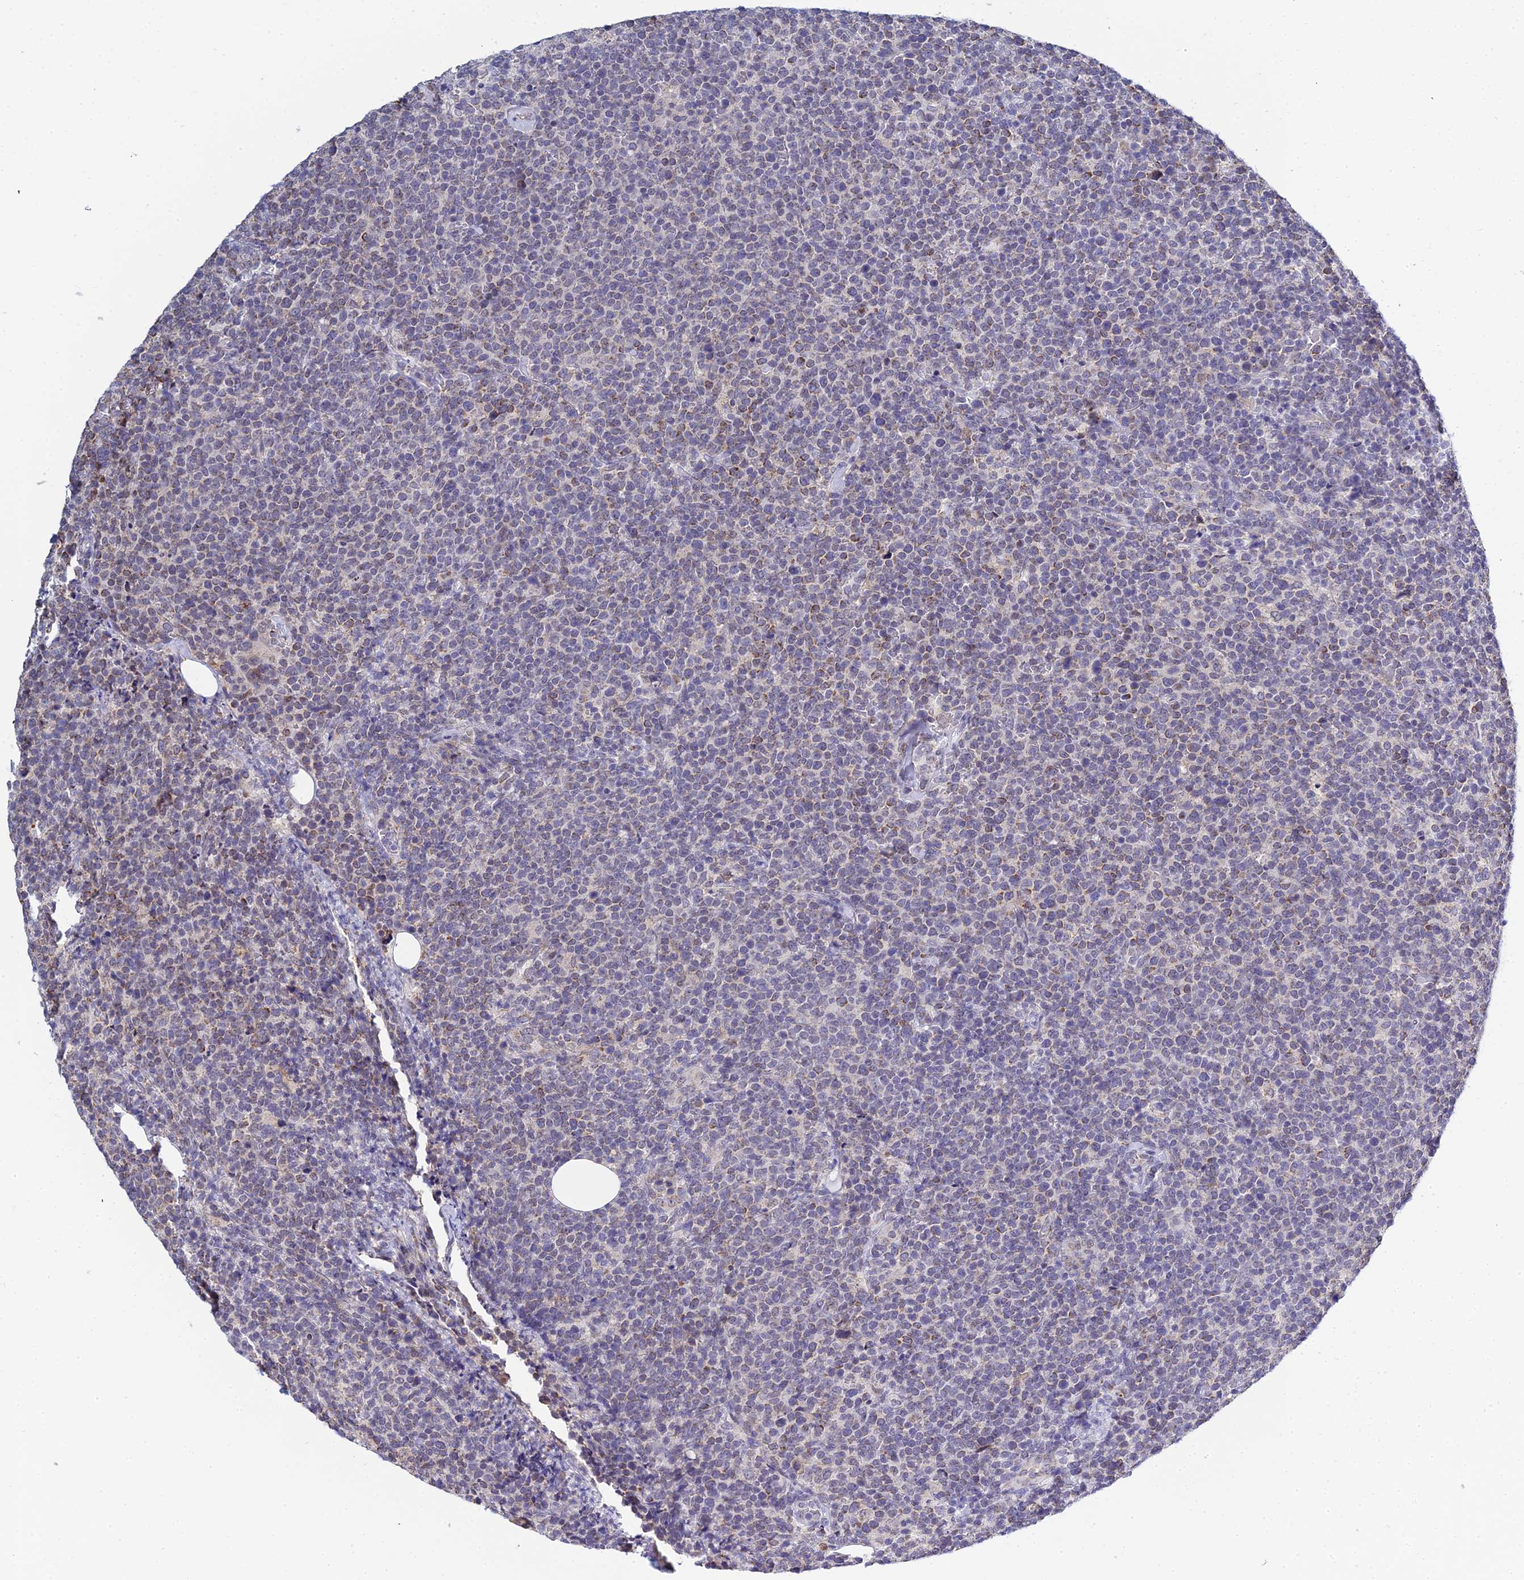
{"staining": {"intensity": "negative", "quantity": "none", "location": "none"}, "tissue": "lymphoma", "cell_type": "Tumor cells", "image_type": "cancer", "snomed": [{"axis": "morphology", "description": "Malignant lymphoma, non-Hodgkin's type, High grade"}, {"axis": "topography", "description": "Lymph node"}], "caption": "Immunohistochemistry (IHC) of human malignant lymphoma, non-Hodgkin's type (high-grade) demonstrates no expression in tumor cells.", "gene": "ZXDA", "patient": {"sex": "male", "age": 61}}